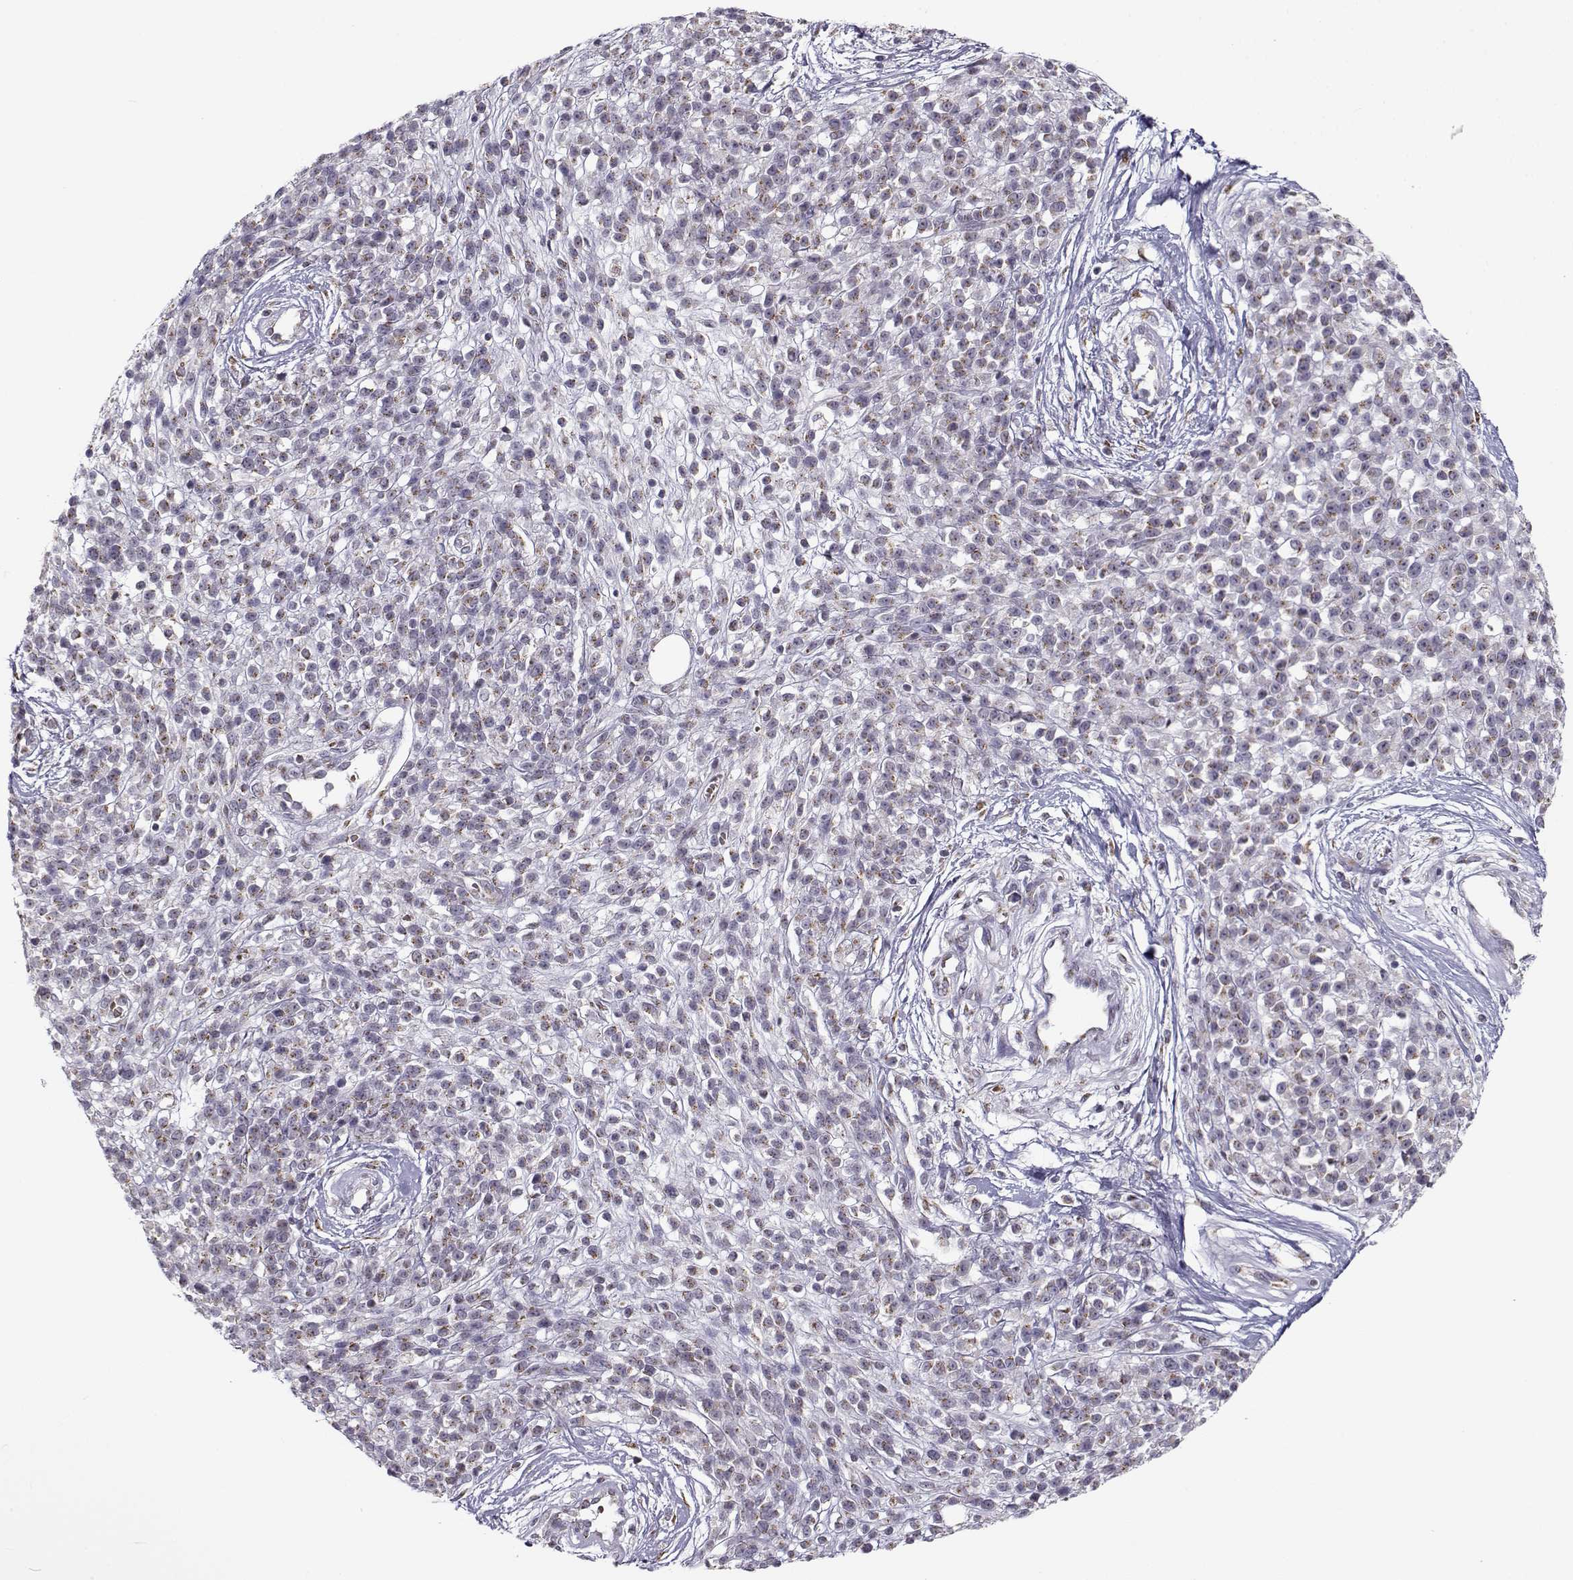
{"staining": {"intensity": "moderate", "quantity": ">75%", "location": "cytoplasmic/membranous"}, "tissue": "melanoma", "cell_type": "Tumor cells", "image_type": "cancer", "snomed": [{"axis": "morphology", "description": "Malignant melanoma, NOS"}, {"axis": "topography", "description": "Skin"}, {"axis": "topography", "description": "Skin of trunk"}], "caption": "High-magnification brightfield microscopy of malignant melanoma stained with DAB (brown) and counterstained with hematoxylin (blue). tumor cells exhibit moderate cytoplasmic/membranous staining is appreciated in about>75% of cells. (Stains: DAB in brown, nuclei in blue, Microscopy: brightfield microscopy at high magnification).", "gene": "SLC4A5", "patient": {"sex": "male", "age": 74}}